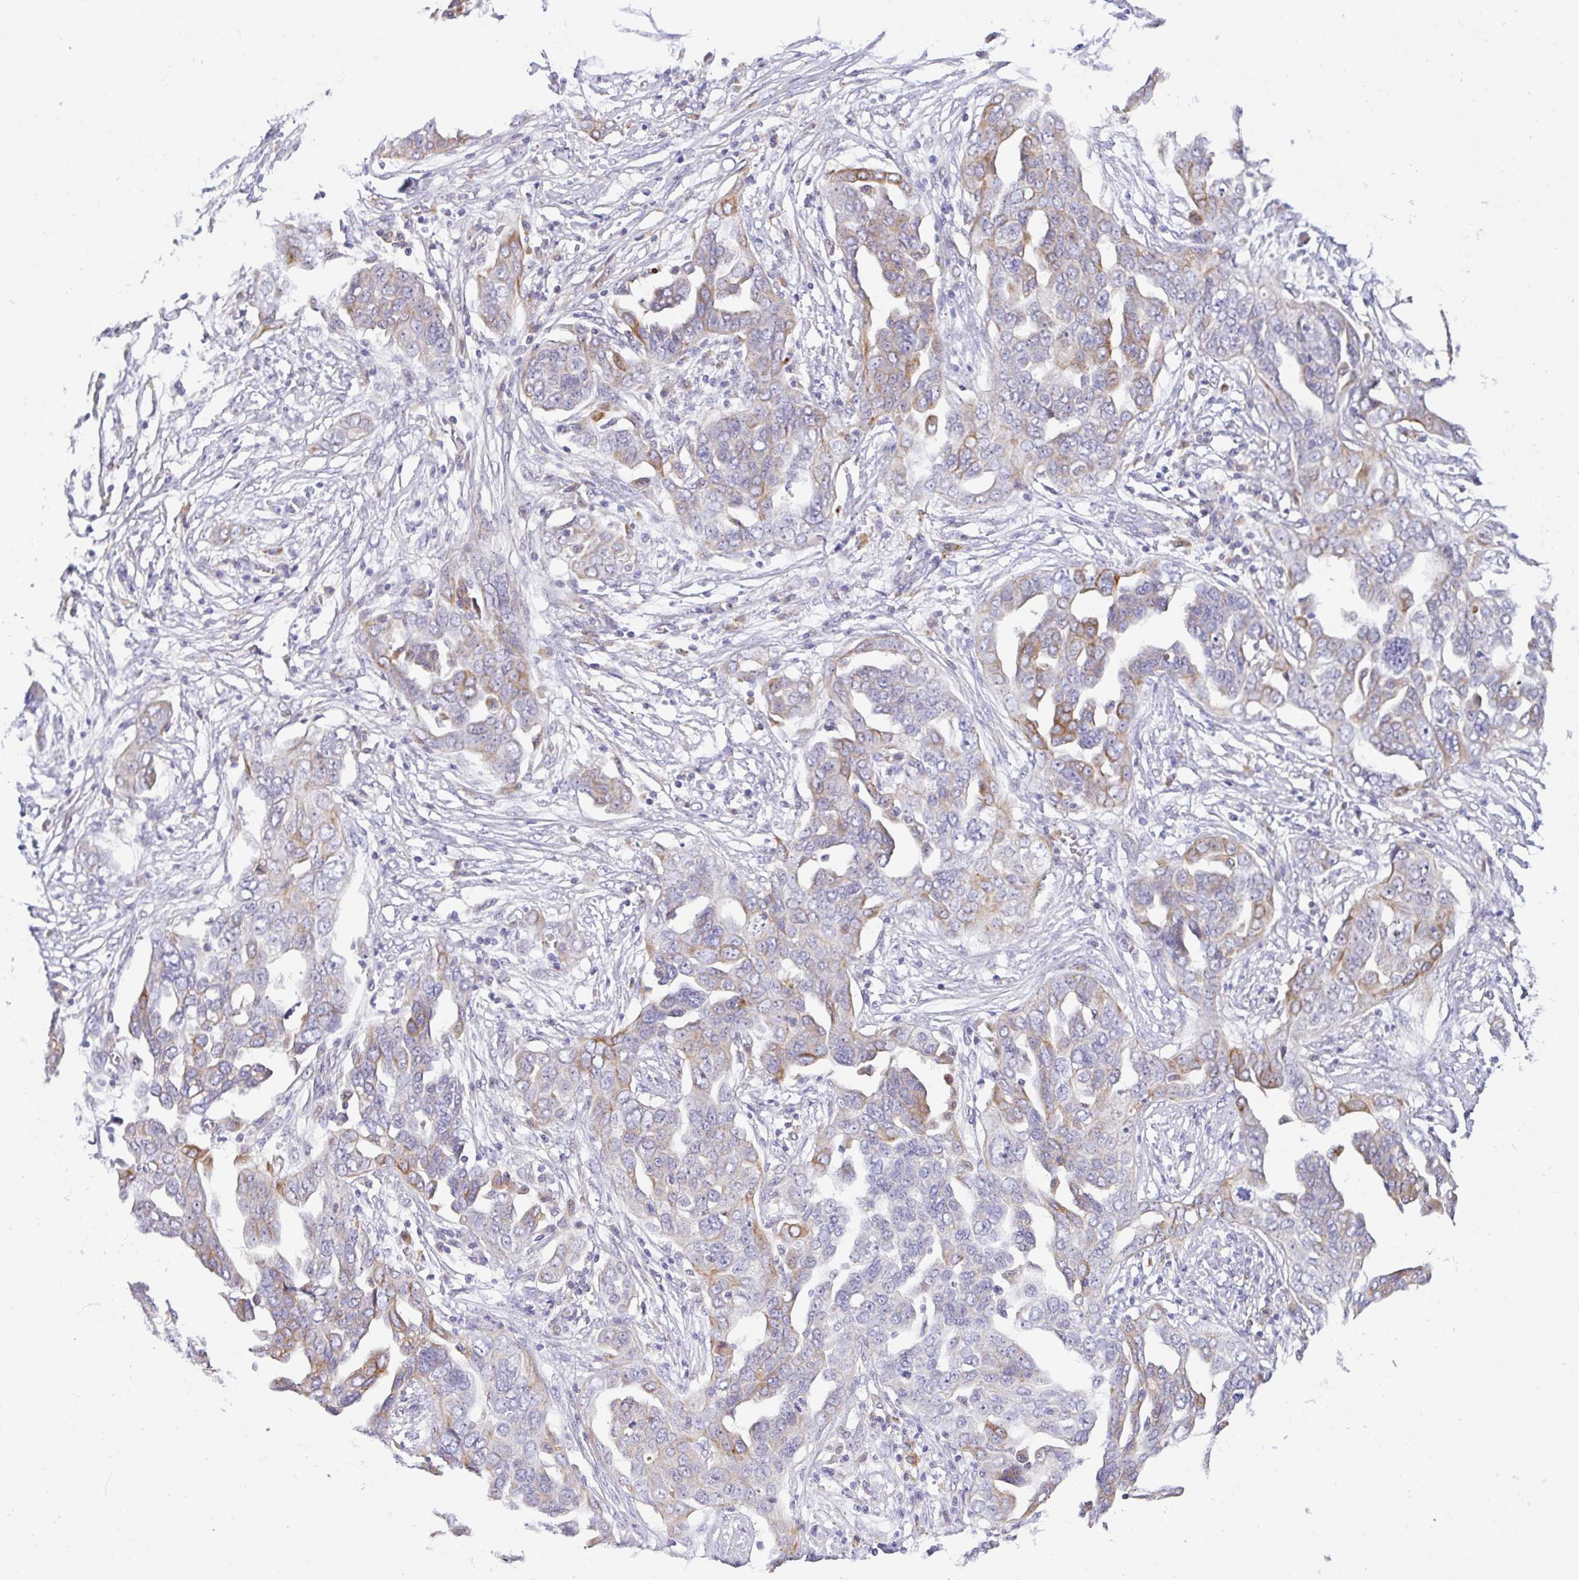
{"staining": {"intensity": "moderate", "quantity": "25%-75%", "location": "cytoplasmic/membranous"}, "tissue": "ovarian cancer", "cell_type": "Tumor cells", "image_type": "cancer", "snomed": [{"axis": "morphology", "description": "Cystadenocarcinoma, serous, NOS"}, {"axis": "topography", "description": "Ovary"}], "caption": "Immunohistochemistry (IHC) photomicrograph of human ovarian cancer (serous cystadenocarcinoma) stained for a protein (brown), which reveals medium levels of moderate cytoplasmic/membranous staining in about 25%-75% of tumor cells.", "gene": "EPN3", "patient": {"sex": "female", "age": 59}}